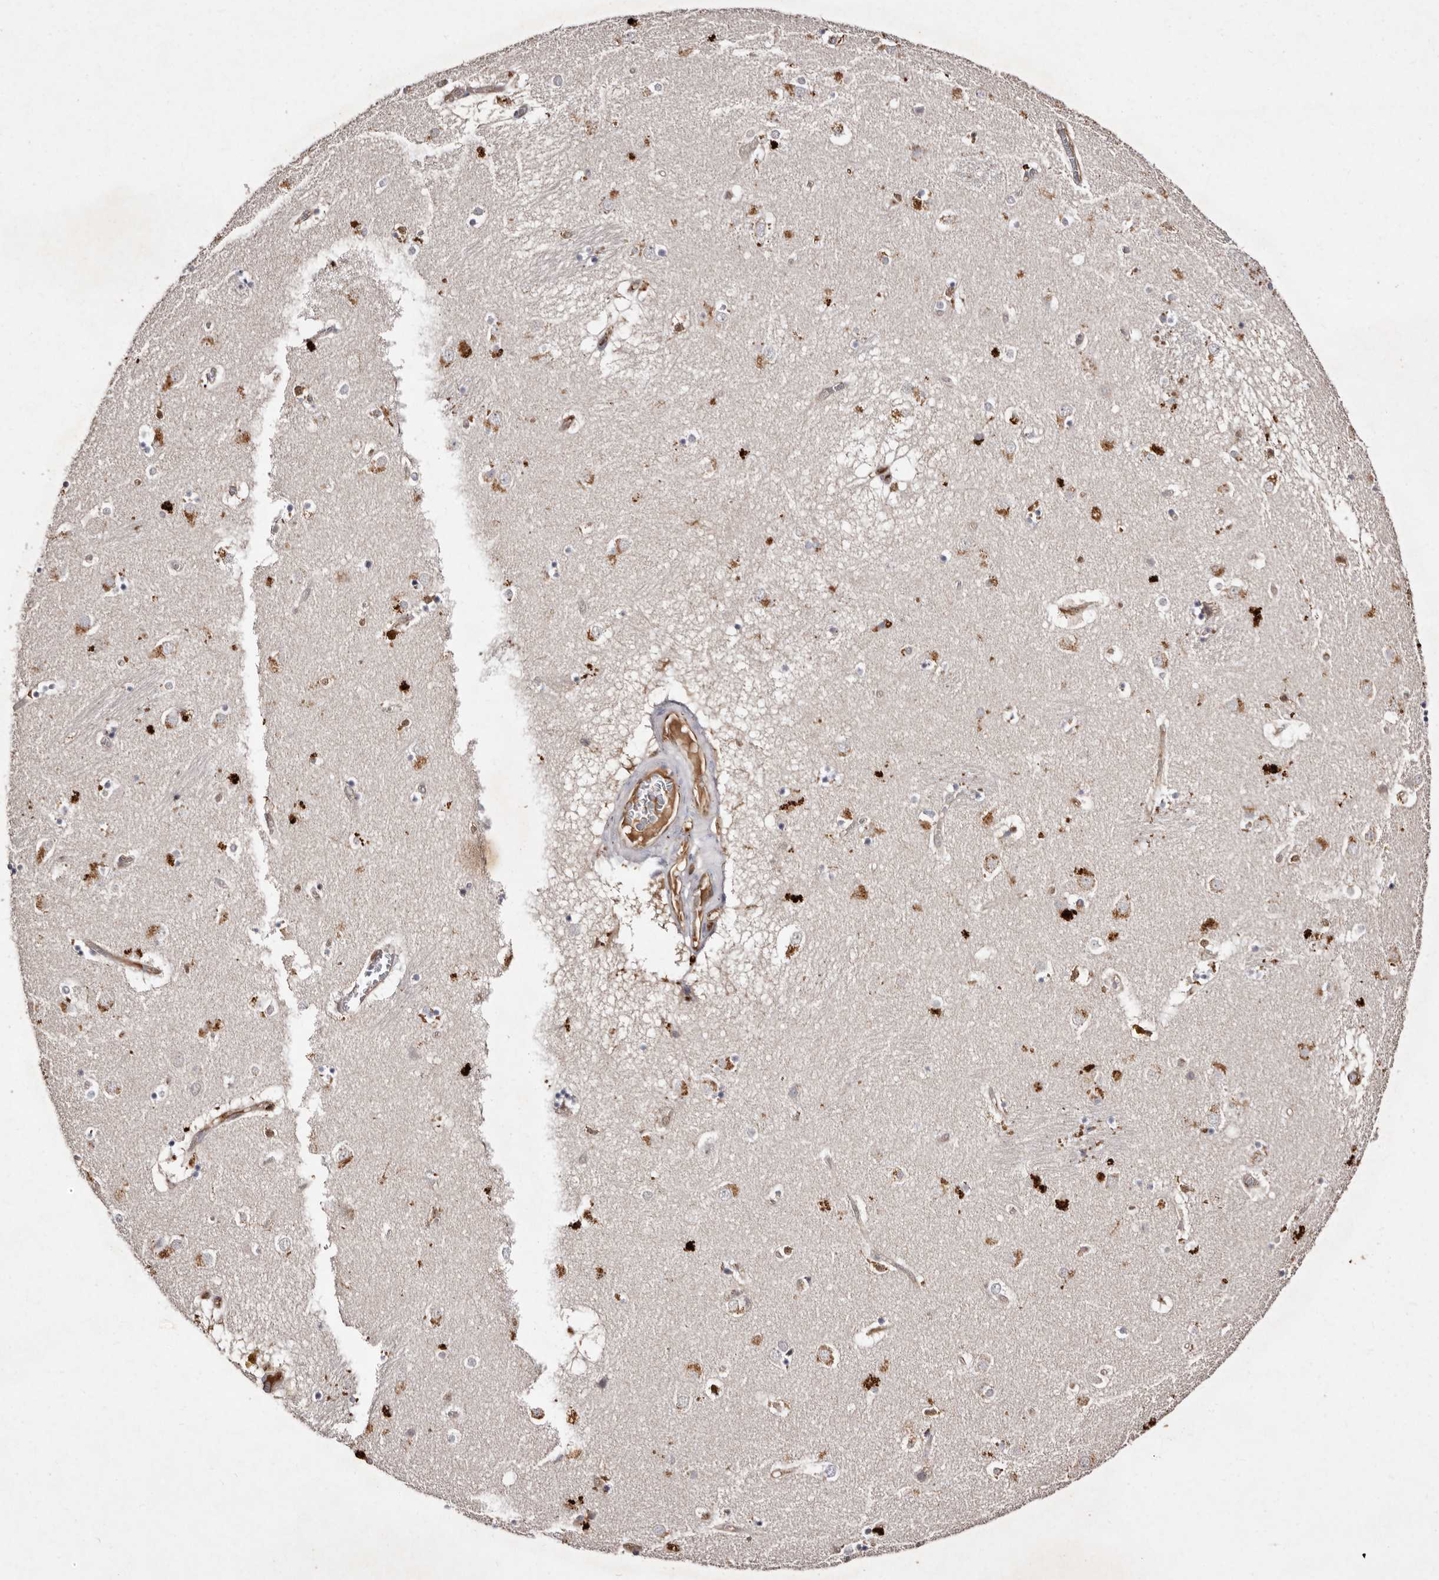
{"staining": {"intensity": "moderate", "quantity": "<25%", "location": "cytoplasmic/membranous"}, "tissue": "caudate", "cell_type": "Glial cells", "image_type": "normal", "snomed": [{"axis": "morphology", "description": "Normal tissue, NOS"}, {"axis": "topography", "description": "Lateral ventricle wall"}], "caption": "Immunohistochemical staining of unremarkable human caudate reveals low levels of moderate cytoplasmic/membranous positivity in about <25% of glial cells. Nuclei are stained in blue.", "gene": "GIMAP4", "patient": {"sex": "male", "age": 70}}